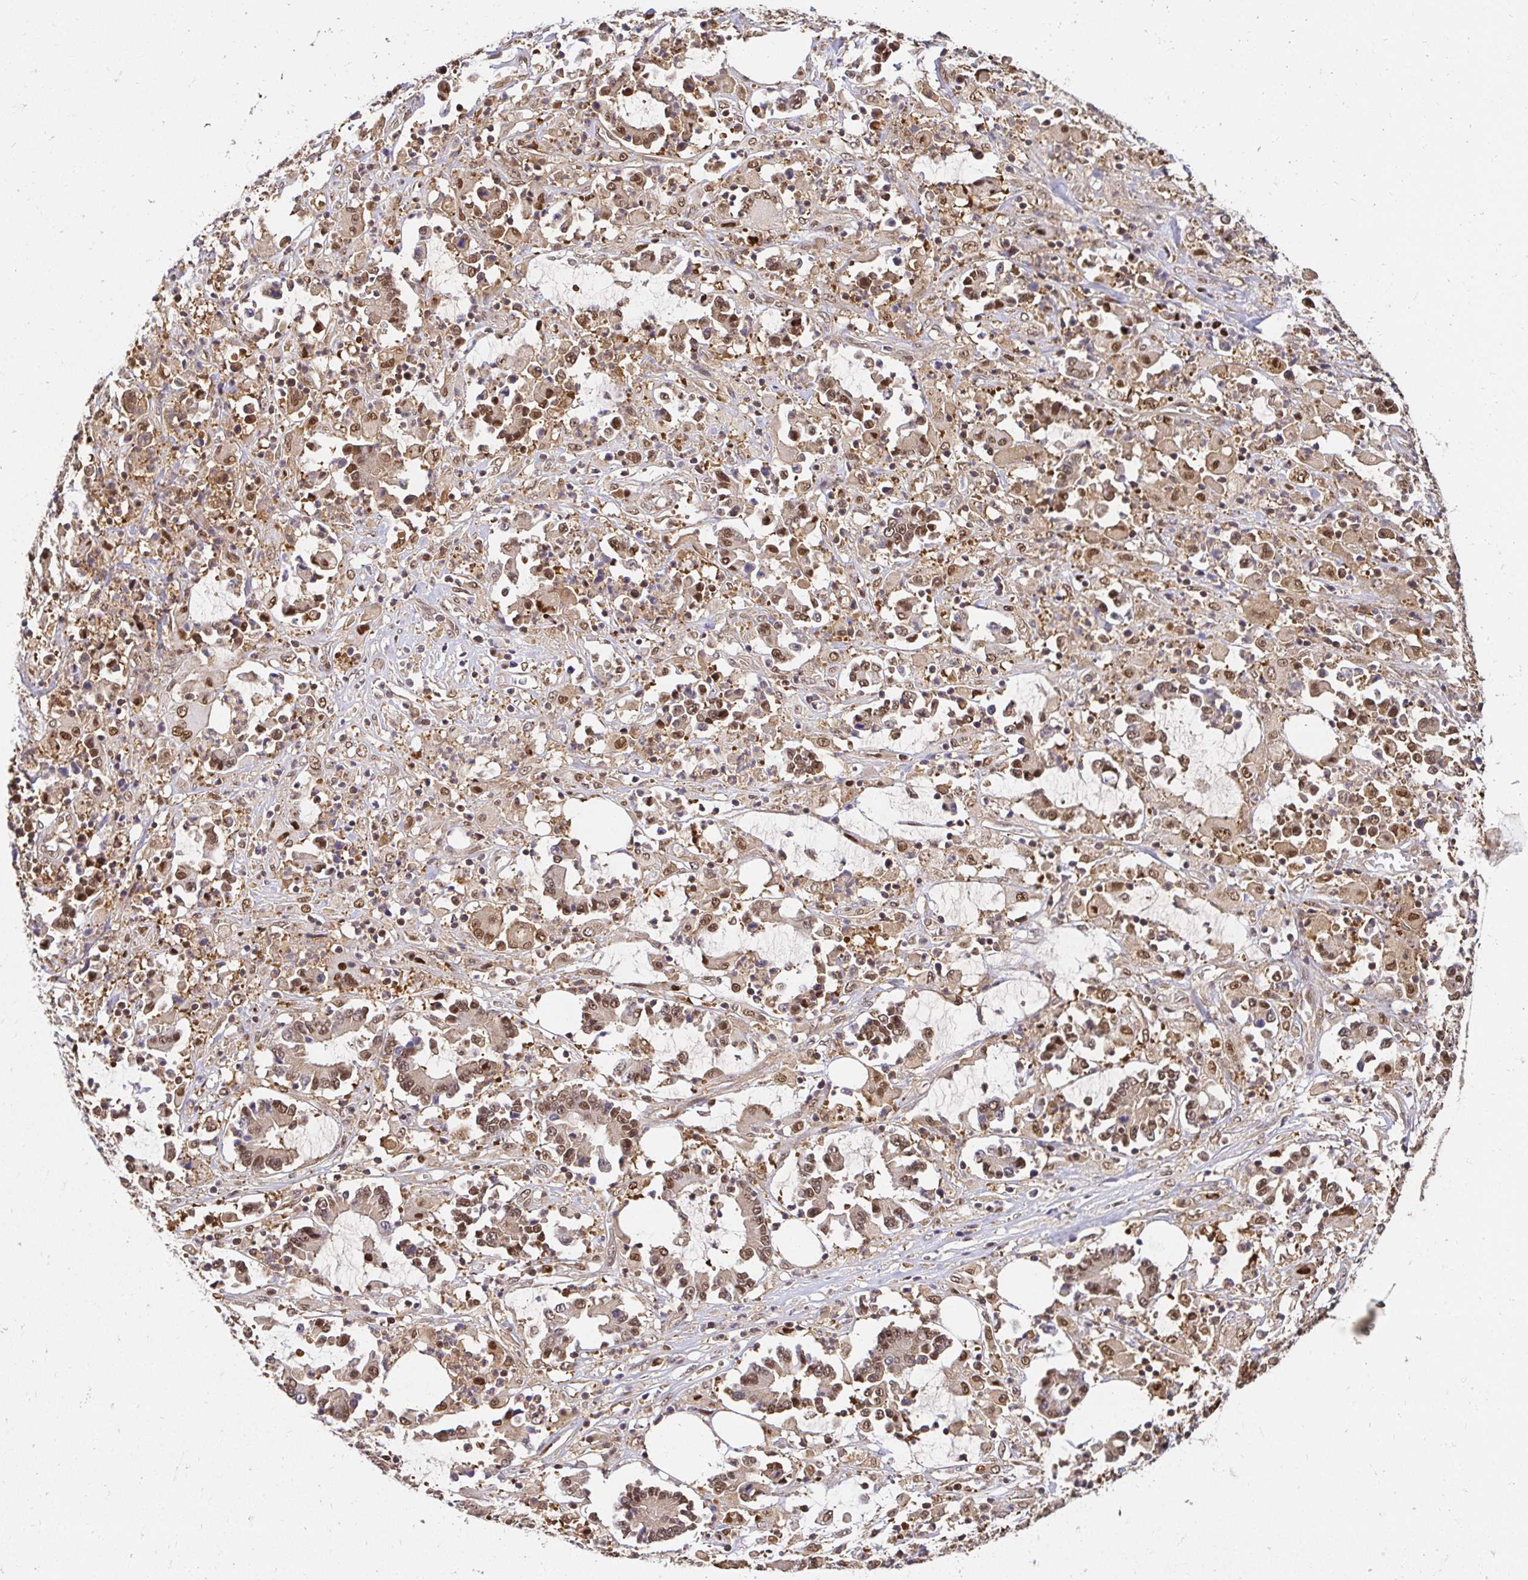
{"staining": {"intensity": "moderate", "quantity": ">75%", "location": "cytoplasmic/membranous,nuclear"}, "tissue": "stomach cancer", "cell_type": "Tumor cells", "image_type": "cancer", "snomed": [{"axis": "morphology", "description": "Adenocarcinoma, NOS"}, {"axis": "topography", "description": "Stomach, upper"}], "caption": "This is a histology image of immunohistochemistry (IHC) staining of stomach cancer, which shows moderate expression in the cytoplasmic/membranous and nuclear of tumor cells.", "gene": "PSMA4", "patient": {"sex": "male", "age": 68}}